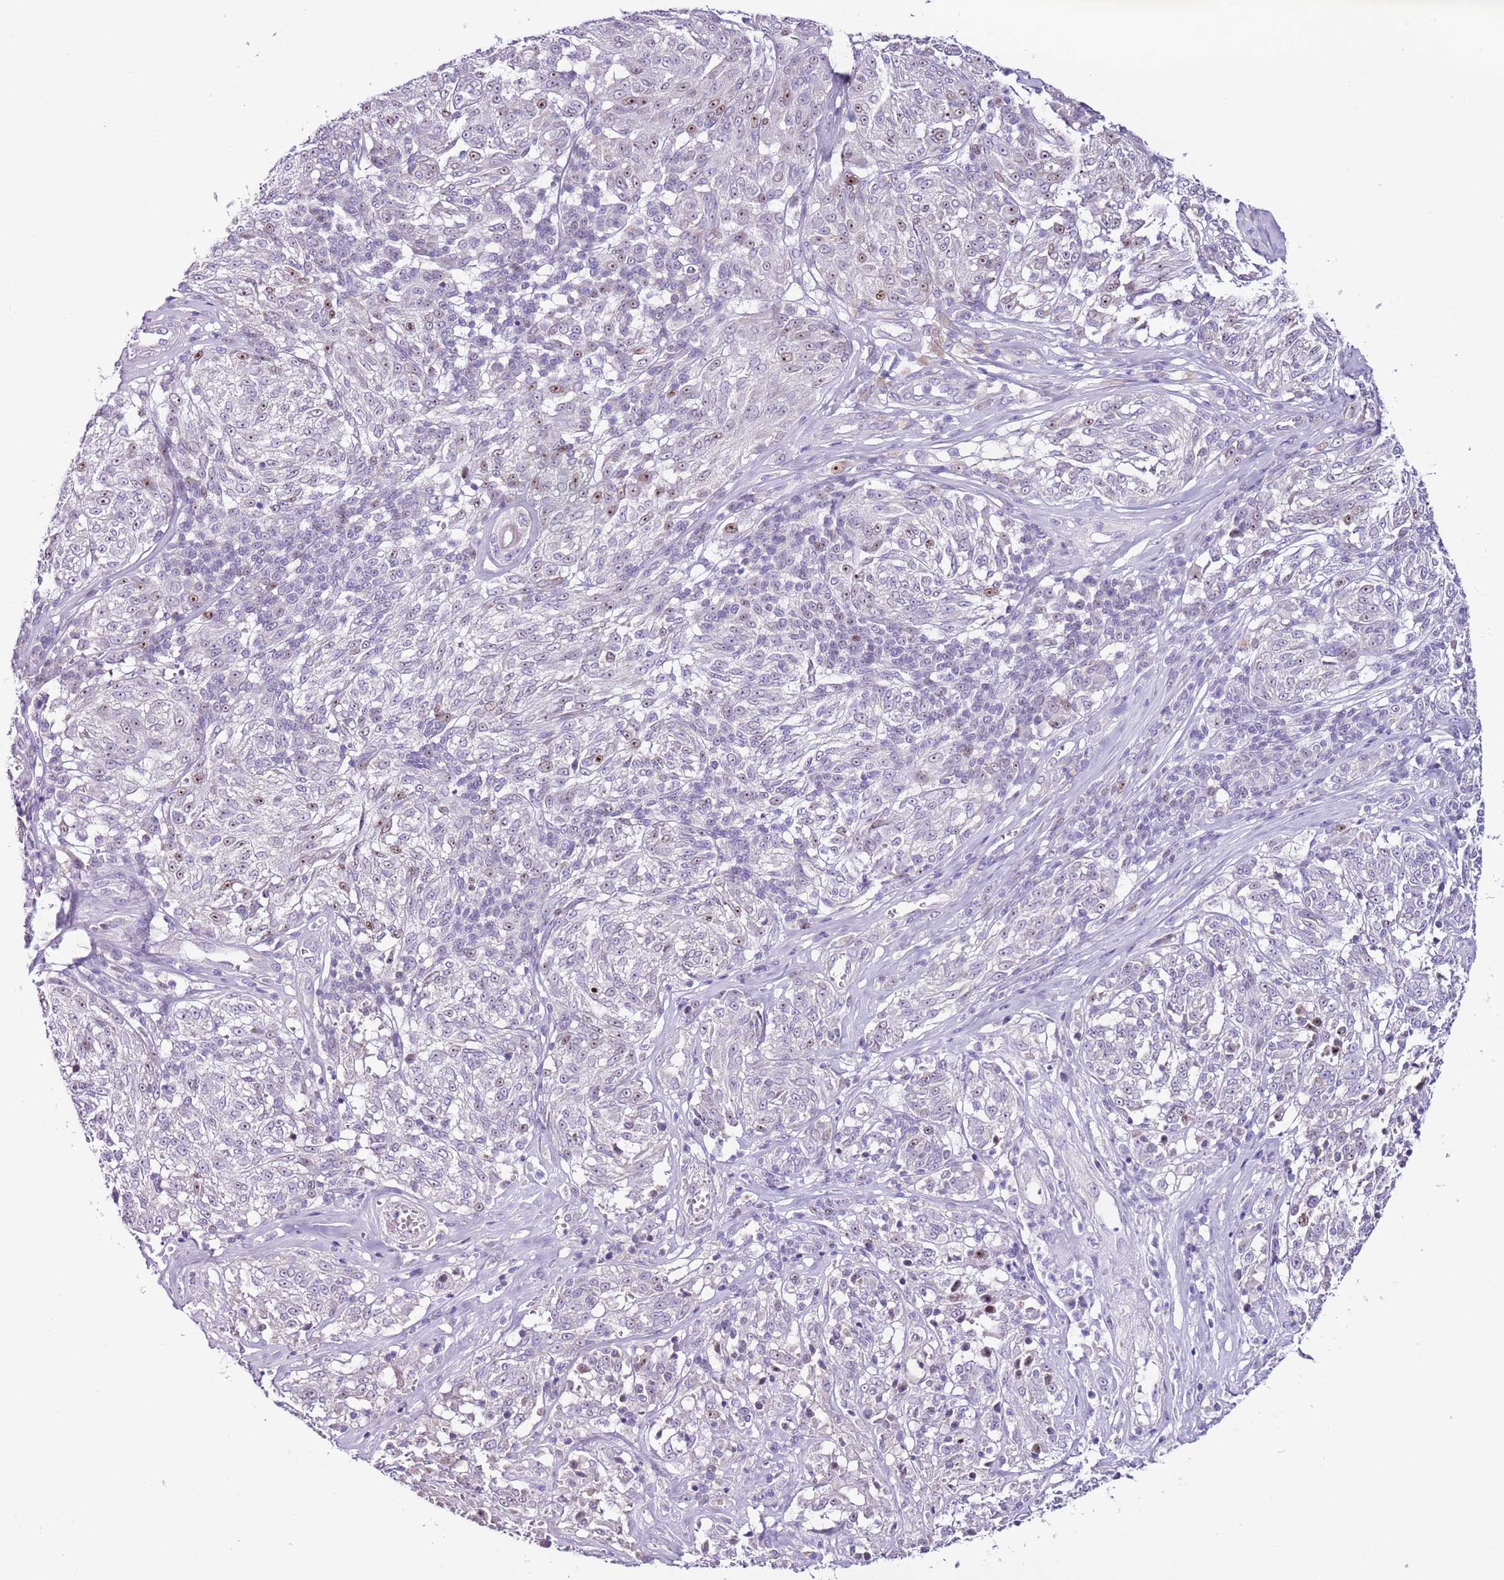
{"staining": {"intensity": "moderate", "quantity": "<25%", "location": "nuclear"}, "tissue": "melanoma", "cell_type": "Tumor cells", "image_type": "cancer", "snomed": [{"axis": "morphology", "description": "Malignant melanoma, NOS"}, {"axis": "topography", "description": "Skin"}], "caption": "Immunohistochemistry (IHC) image of neoplastic tissue: human malignant melanoma stained using immunohistochemistry shows low levels of moderate protein expression localized specifically in the nuclear of tumor cells, appearing as a nuclear brown color.", "gene": "ZNF697", "patient": {"sex": "female", "age": 63}}